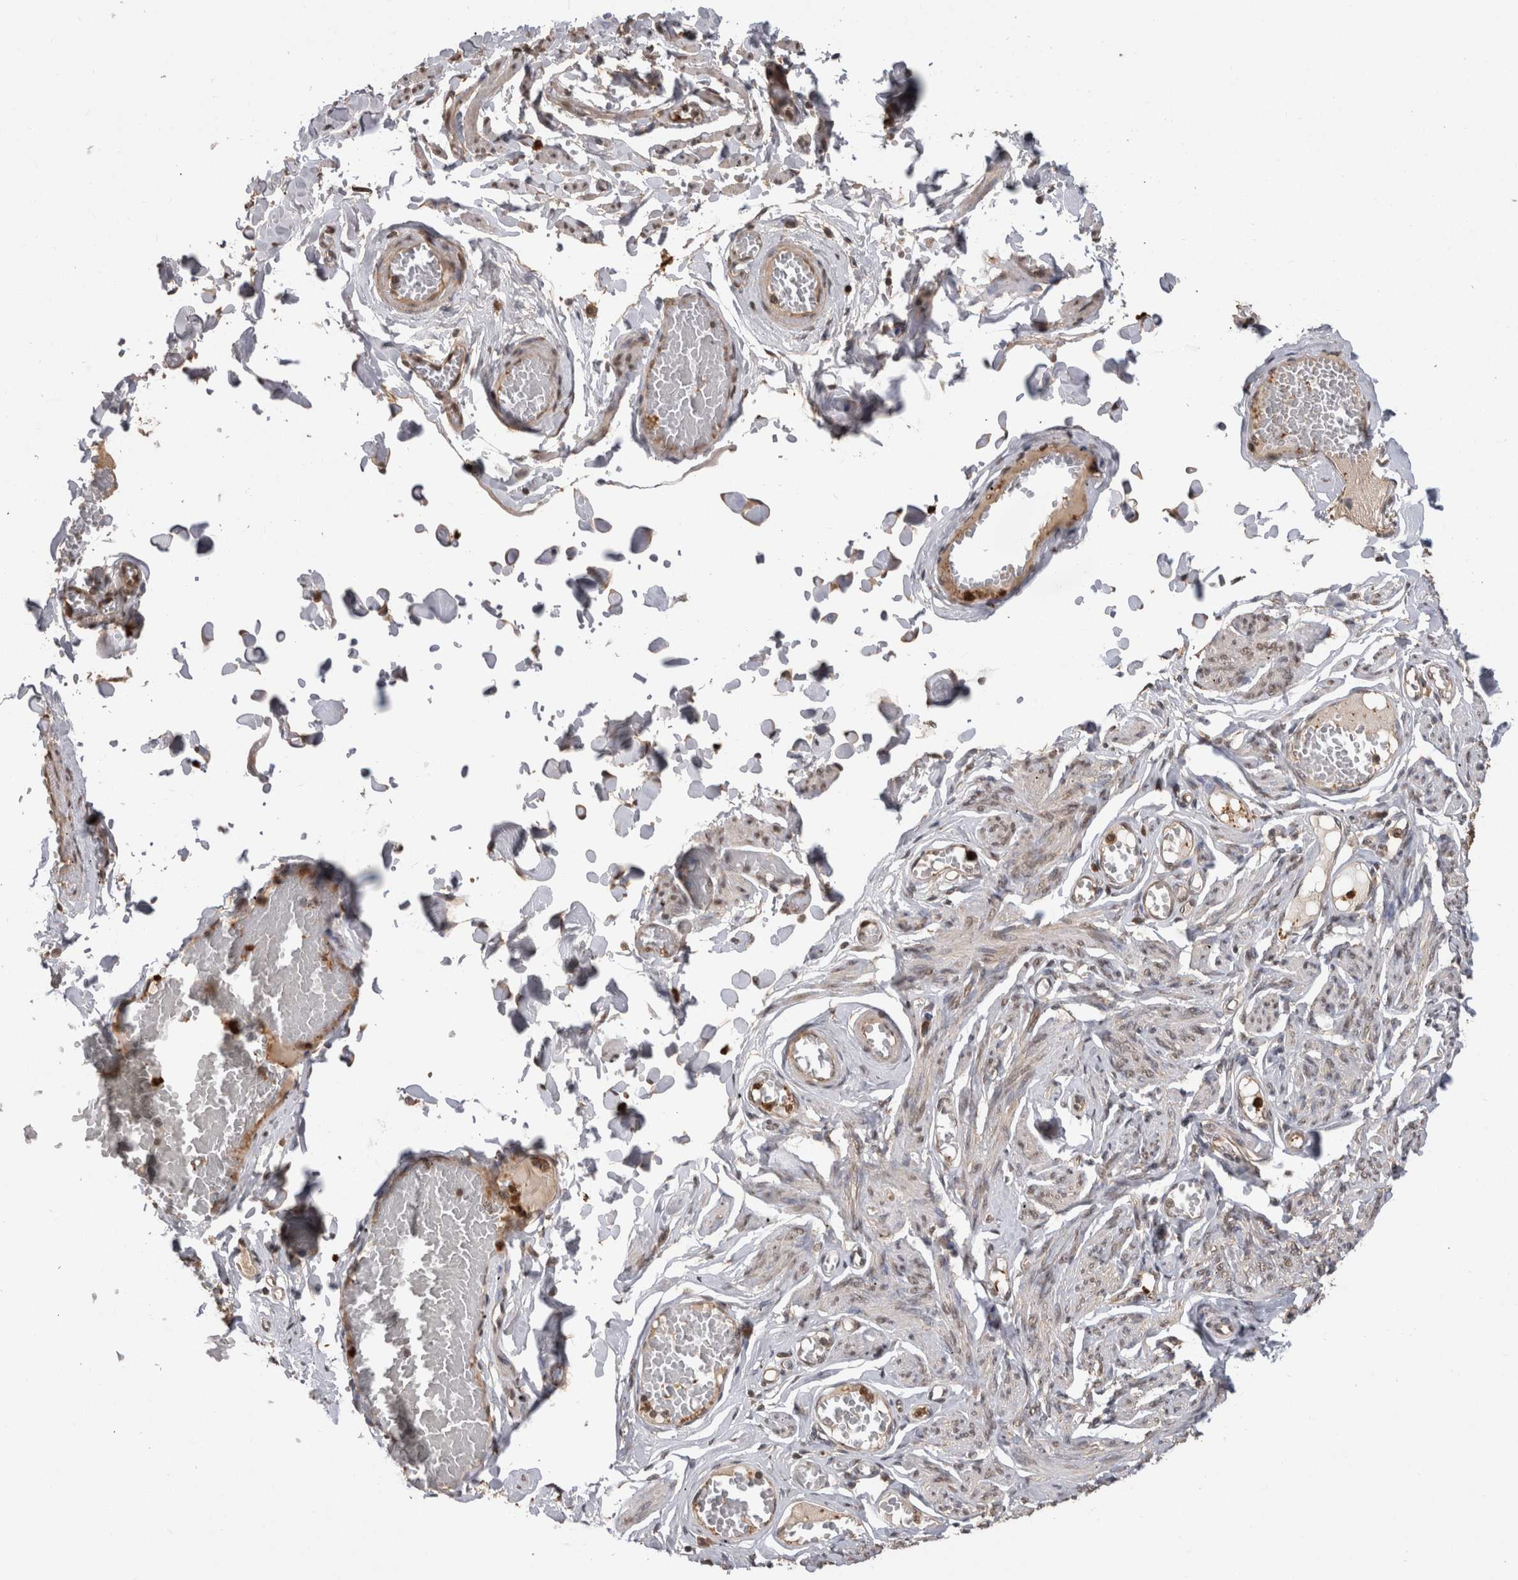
{"staining": {"intensity": "moderate", "quantity": ">75%", "location": "cytoplasmic/membranous,nuclear"}, "tissue": "adipose tissue", "cell_type": "Adipocytes", "image_type": "normal", "snomed": [{"axis": "morphology", "description": "Normal tissue, NOS"}, {"axis": "topography", "description": "Vascular tissue"}, {"axis": "topography", "description": "Fallopian tube"}, {"axis": "topography", "description": "Ovary"}], "caption": "Moderate cytoplasmic/membranous,nuclear protein expression is seen in approximately >75% of adipocytes in adipose tissue.", "gene": "PAK4", "patient": {"sex": "female", "age": 67}}